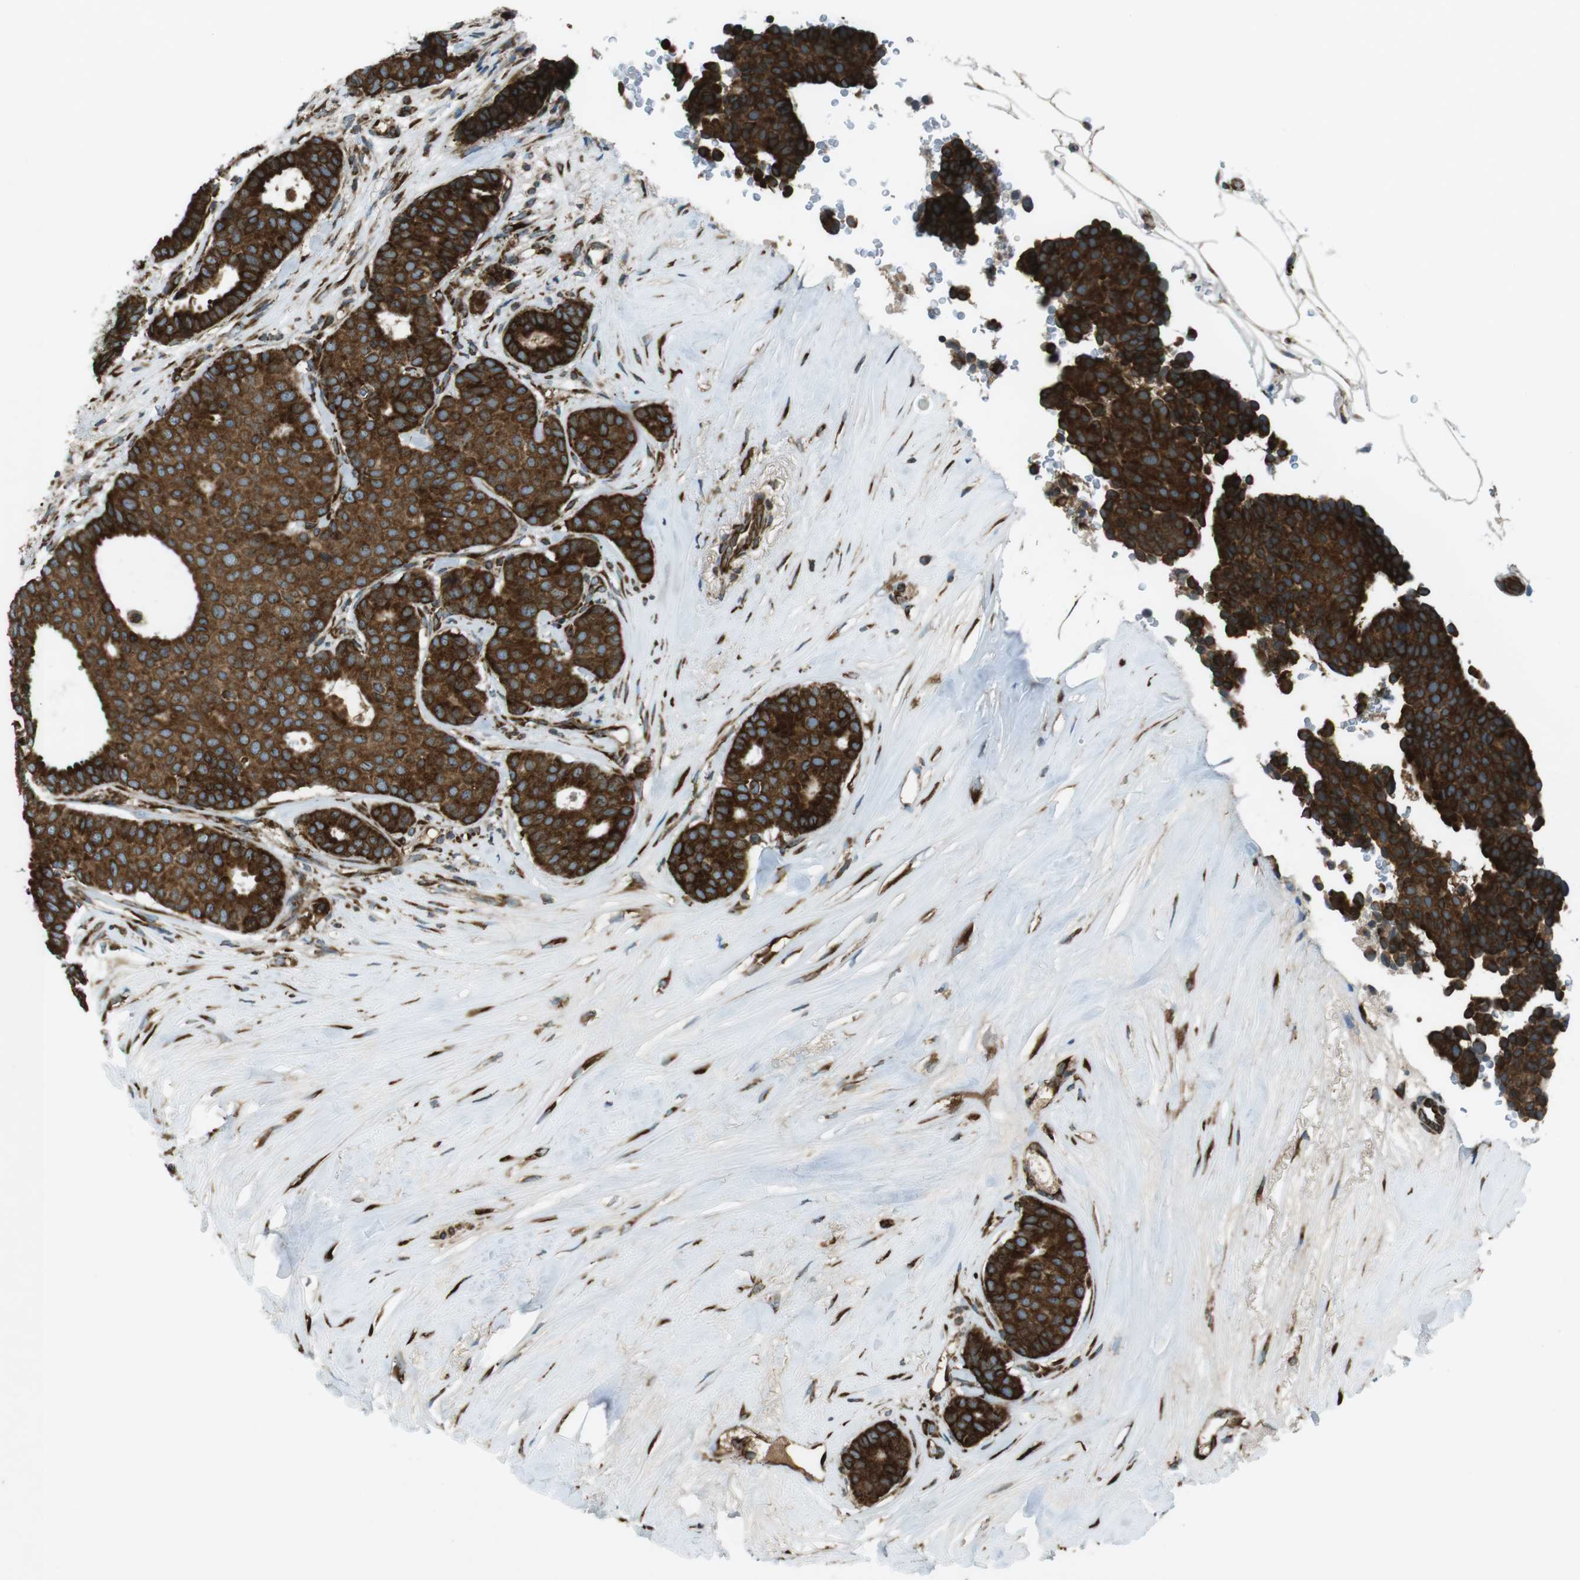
{"staining": {"intensity": "strong", "quantity": ">75%", "location": "cytoplasmic/membranous"}, "tissue": "breast cancer", "cell_type": "Tumor cells", "image_type": "cancer", "snomed": [{"axis": "morphology", "description": "Duct carcinoma"}, {"axis": "topography", "description": "Breast"}], "caption": "High-power microscopy captured an immunohistochemistry histopathology image of invasive ductal carcinoma (breast), revealing strong cytoplasmic/membranous staining in approximately >75% of tumor cells. The staining was performed using DAB (3,3'-diaminobenzidine) to visualize the protein expression in brown, while the nuclei were stained in blue with hematoxylin (Magnification: 20x).", "gene": "KTN1", "patient": {"sex": "female", "age": 75}}